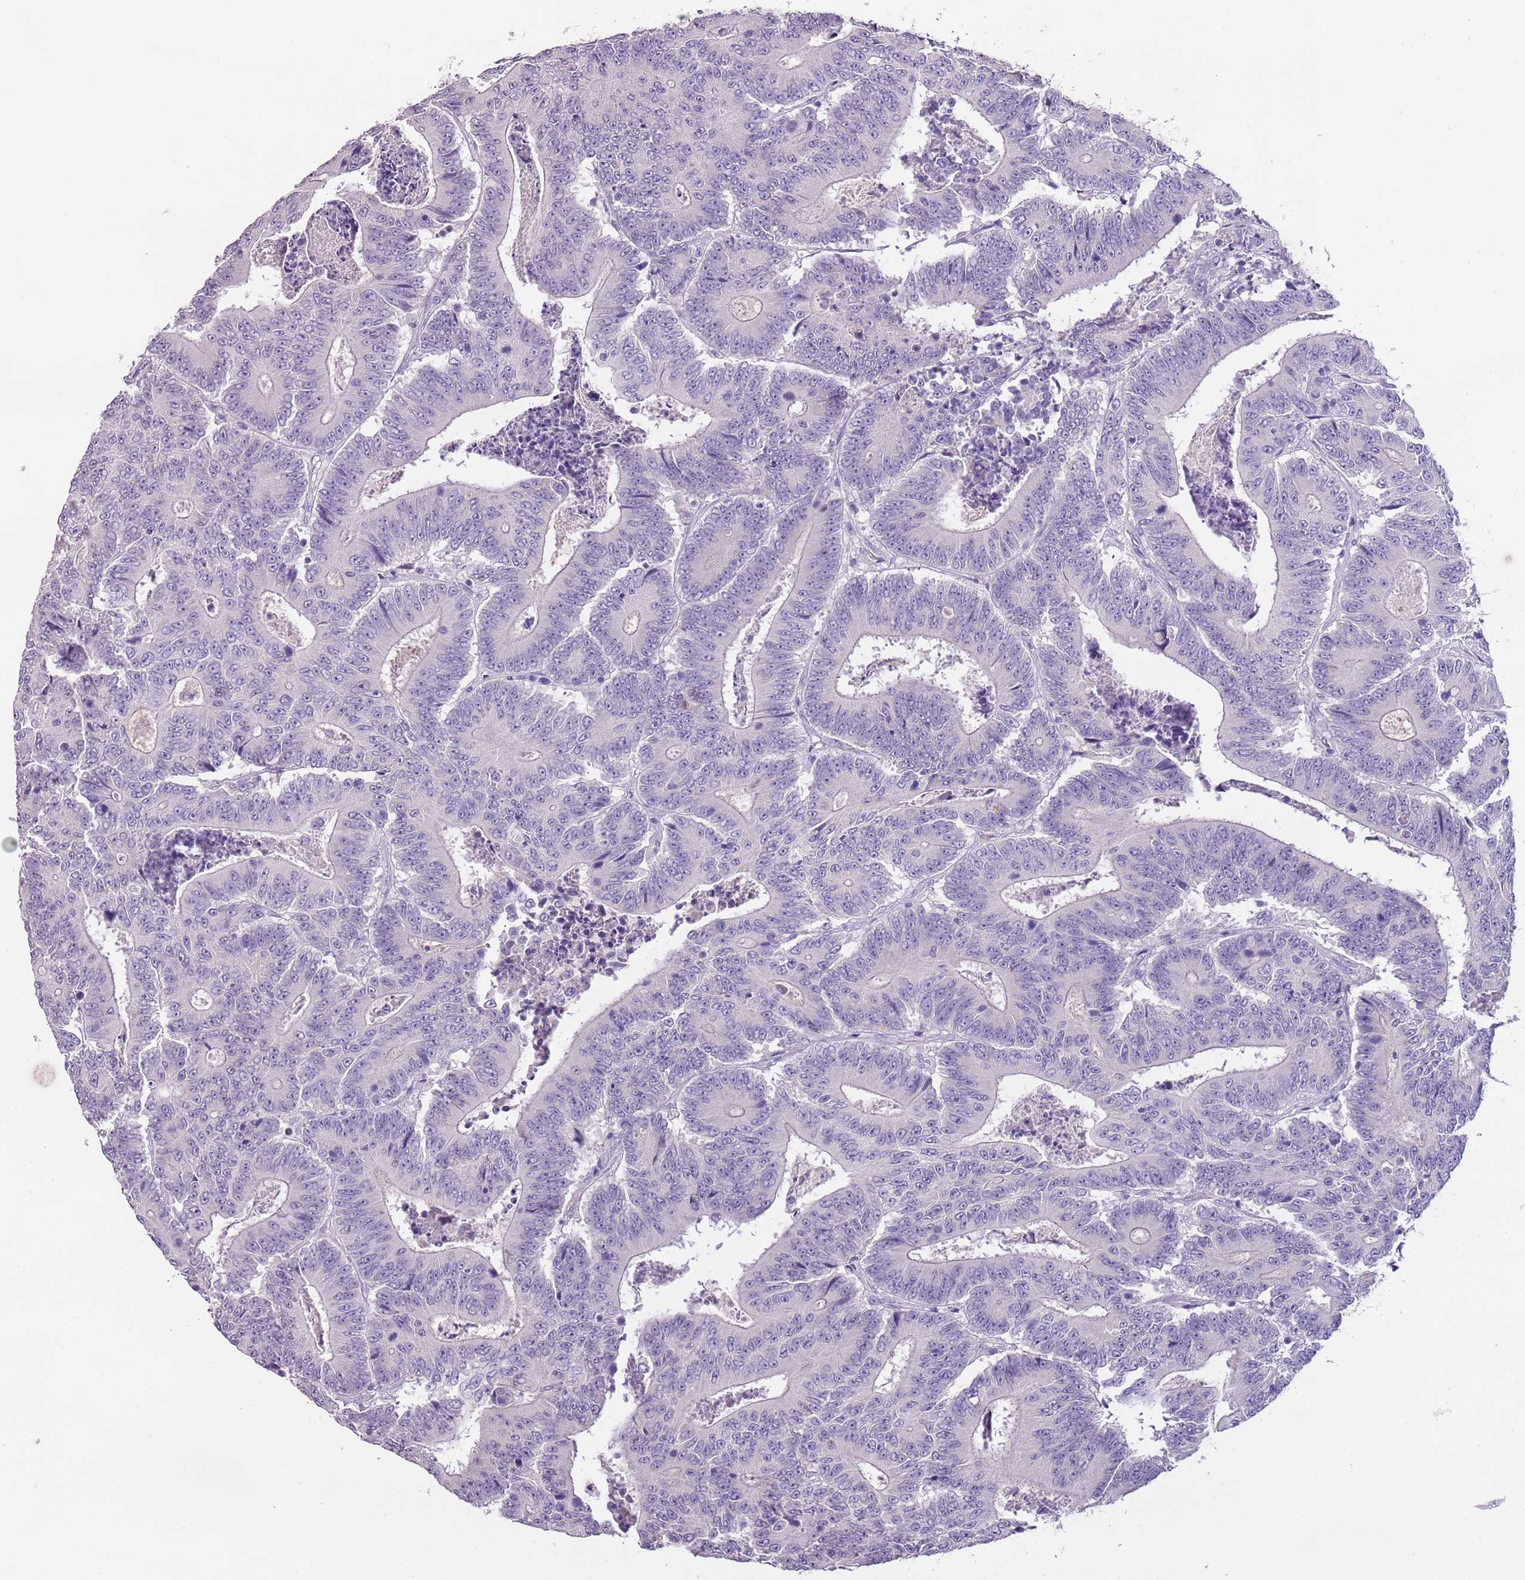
{"staining": {"intensity": "negative", "quantity": "none", "location": "none"}, "tissue": "colorectal cancer", "cell_type": "Tumor cells", "image_type": "cancer", "snomed": [{"axis": "morphology", "description": "Adenocarcinoma, NOS"}, {"axis": "topography", "description": "Colon"}], "caption": "Immunohistochemistry (IHC) micrograph of human colorectal cancer stained for a protein (brown), which exhibits no positivity in tumor cells.", "gene": "SLC35E3", "patient": {"sex": "male", "age": 83}}